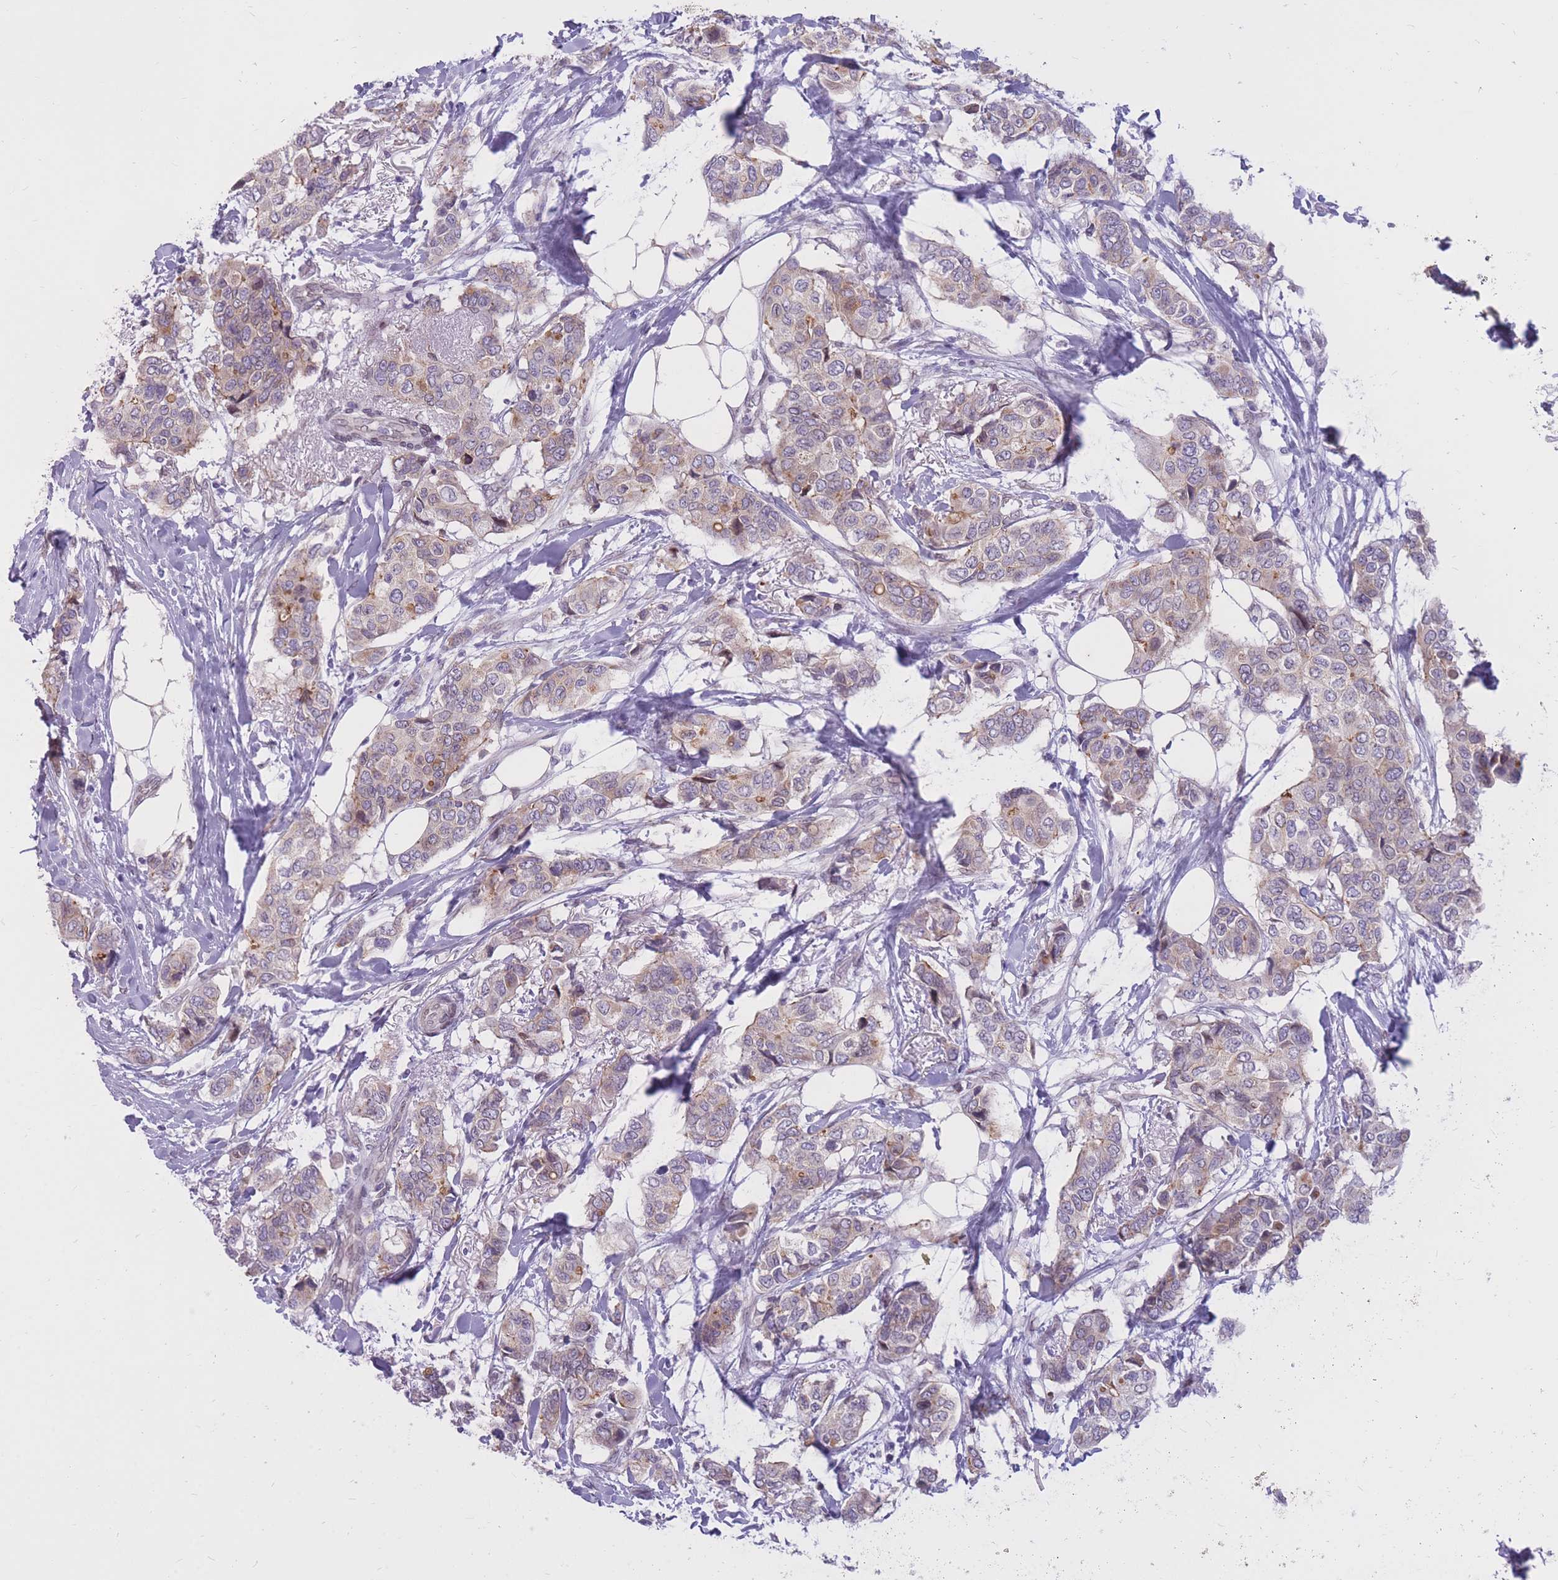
{"staining": {"intensity": "weak", "quantity": "25%-75%", "location": "cytoplasmic/membranous"}, "tissue": "breast cancer", "cell_type": "Tumor cells", "image_type": "cancer", "snomed": [{"axis": "morphology", "description": "Lobular carcinoma"}, {"axis": "topography", "description": "Breast"}], "caption": "A micrograph showing weak cytoplasmic/membranous positivity in approximately 25%-75% of tumor cells in breast lobular carcinoma, as visualized by brown immunohistochemical staining.", "gene": "HOOK2", "patient": {"sex": "female", "age": 51}}